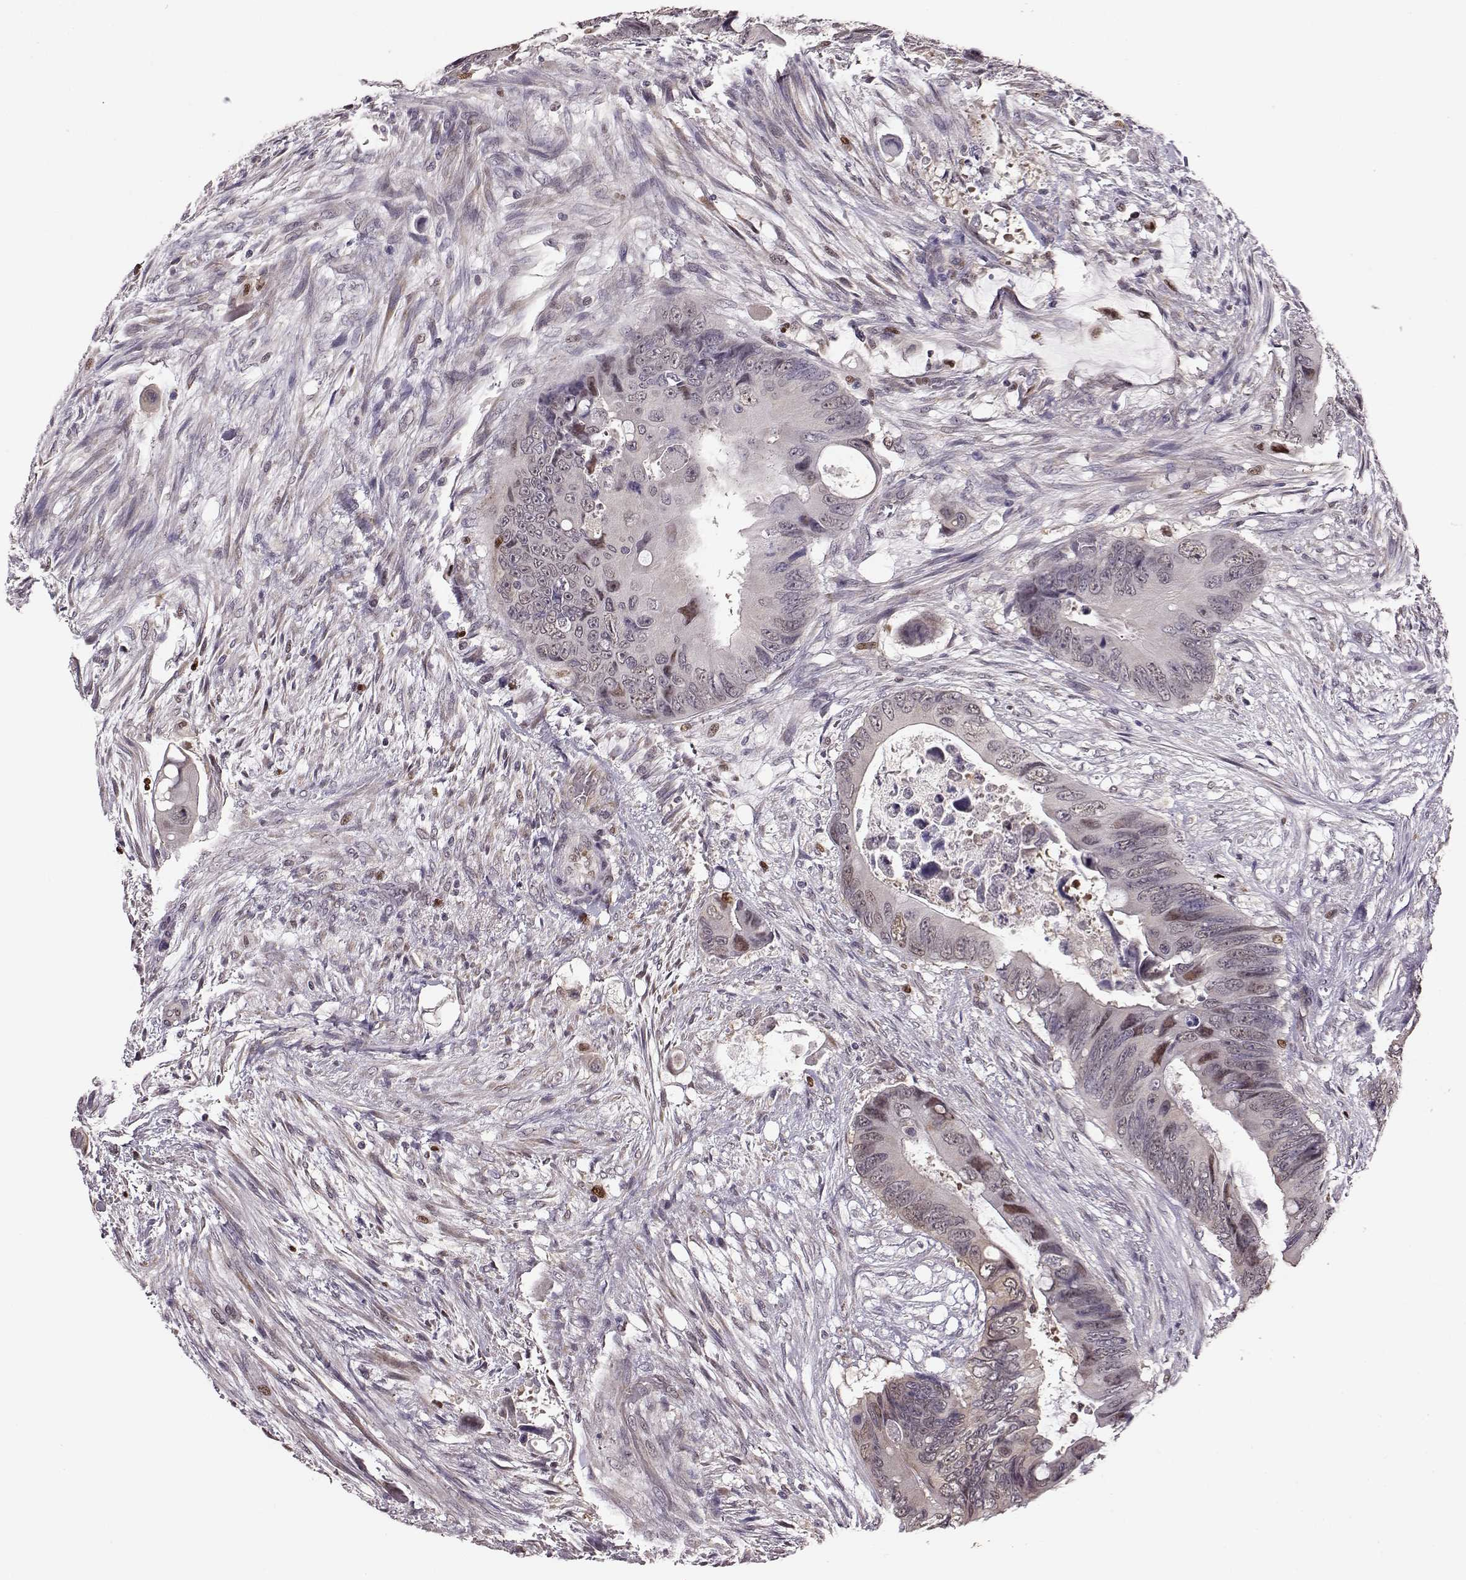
{"staining": {"intensity": "weak", "quantity": "<25%", "location": "nuclear"}, "tissue": "colorectal cancer", "cell_type": "Tumor cells", "image_type": "cancer", "snomed": [{"axis": "morphology", "description": "Adenocarcinoma, NOS"}, {"axis": "topography", "description": "Rectum"}], "caption": "Tumor cells show no significant protein positivity in adenocarcinoma (colorectal). Brightfield microscopy of immunohistochemistry stained with DAB (3,3'-diaminobenzidine) (brown) and hematoxylin (blue), captured at high magnification.", "gene": "KLF6", "patient": {"sex": "male", "age": 63}}